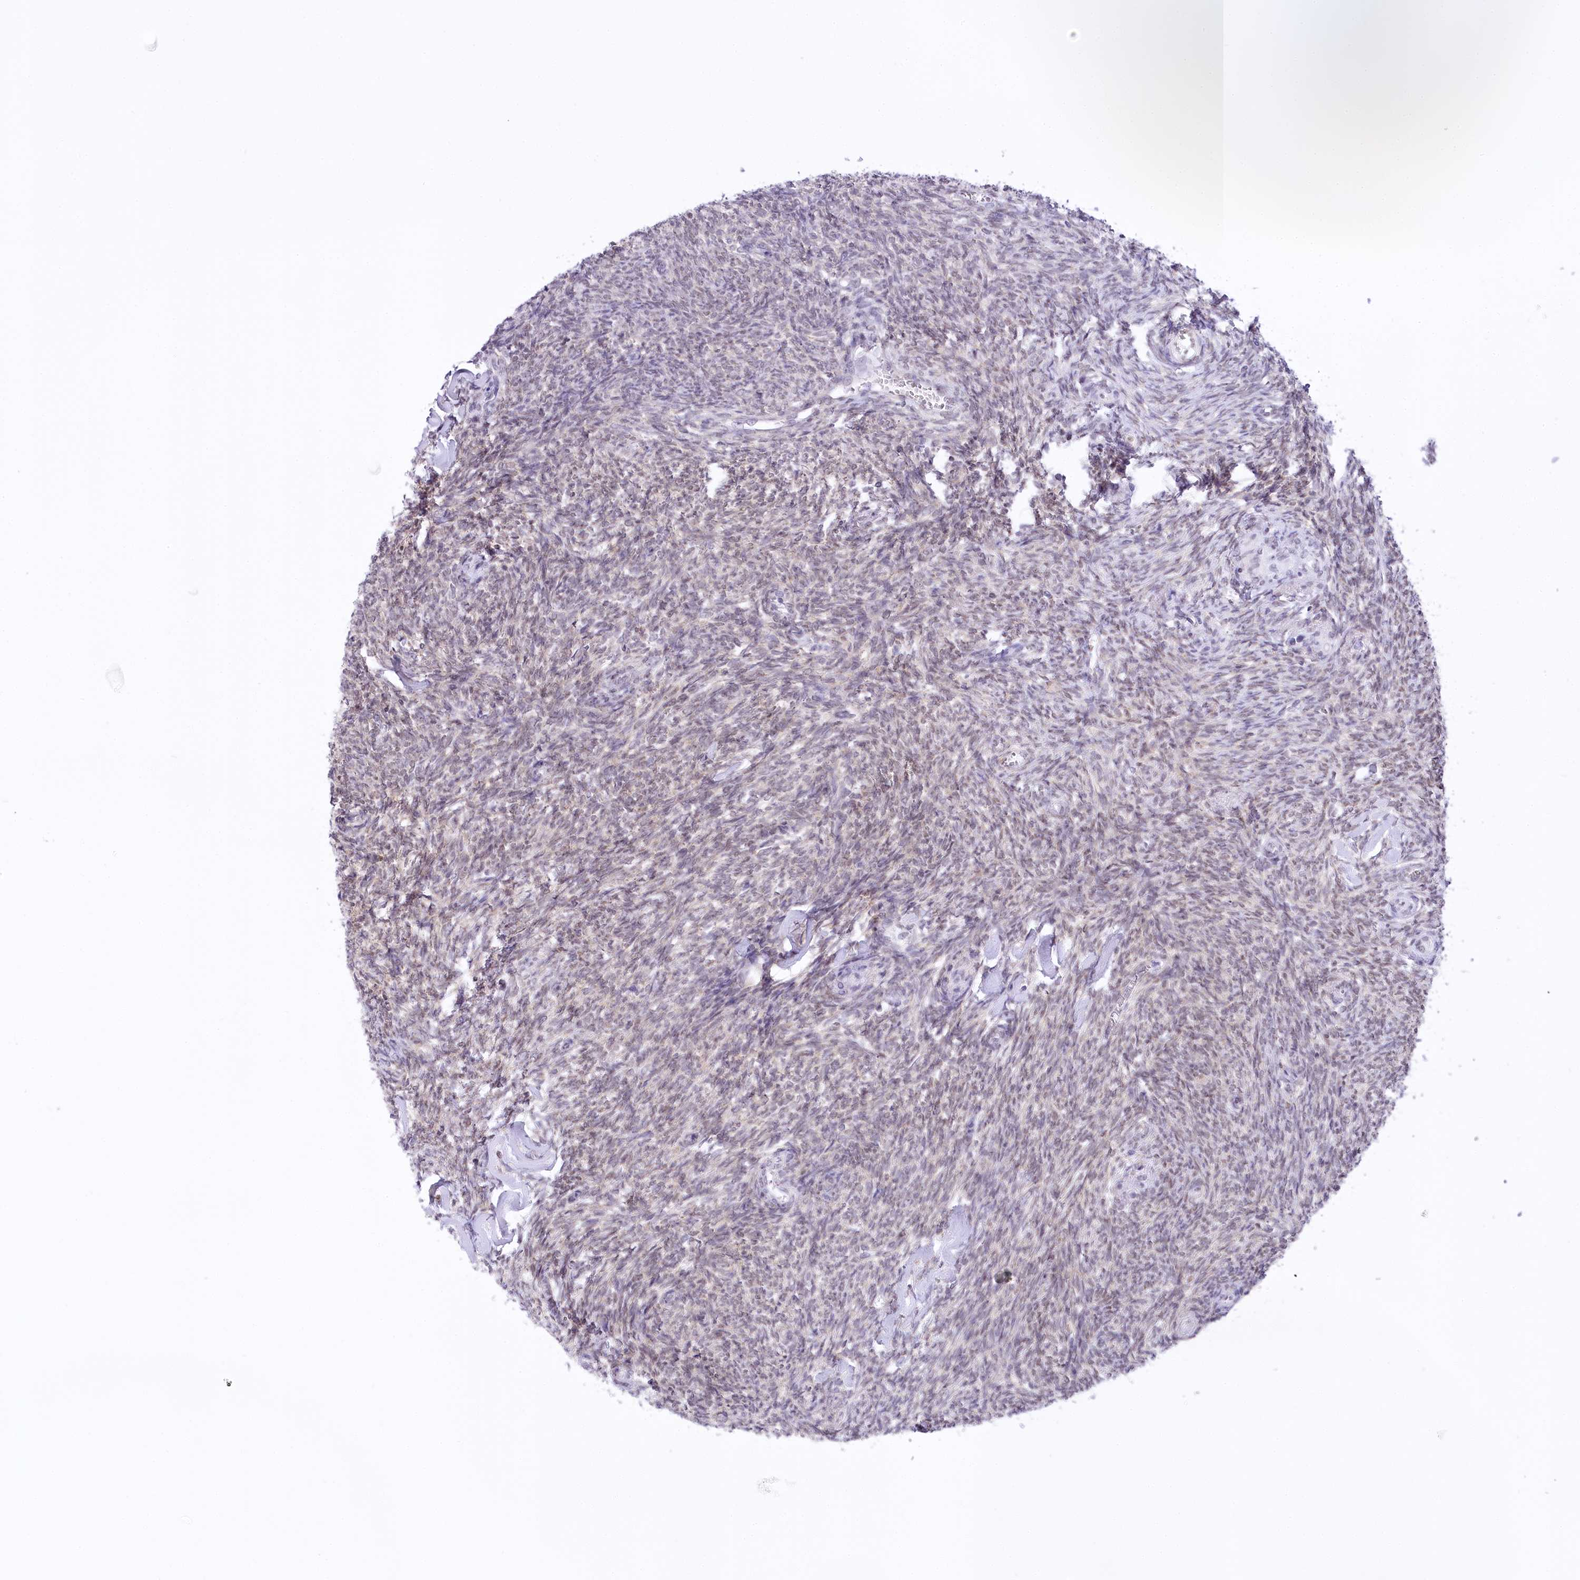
{"staining": {"intensity": "weak", "quantity": ">75%", "location": "nuclear"}, "tissue": "ovary", "cell_type": "Ovarian stroma cells", "image_type": "normal", "snomed": [{"axis": "morphology", "description": "Normal tissue, NOS"}, {"axis": "topography", "description": "Ovary"}], "caption": "Weak nuclear positivity for a protein is appreciated in approximately >75% of ovarian stroma cells of normal ovary using immunohistochemistry.", "gene": "HNRNPA0", "patient": {"sex": "female", "age": 44}}